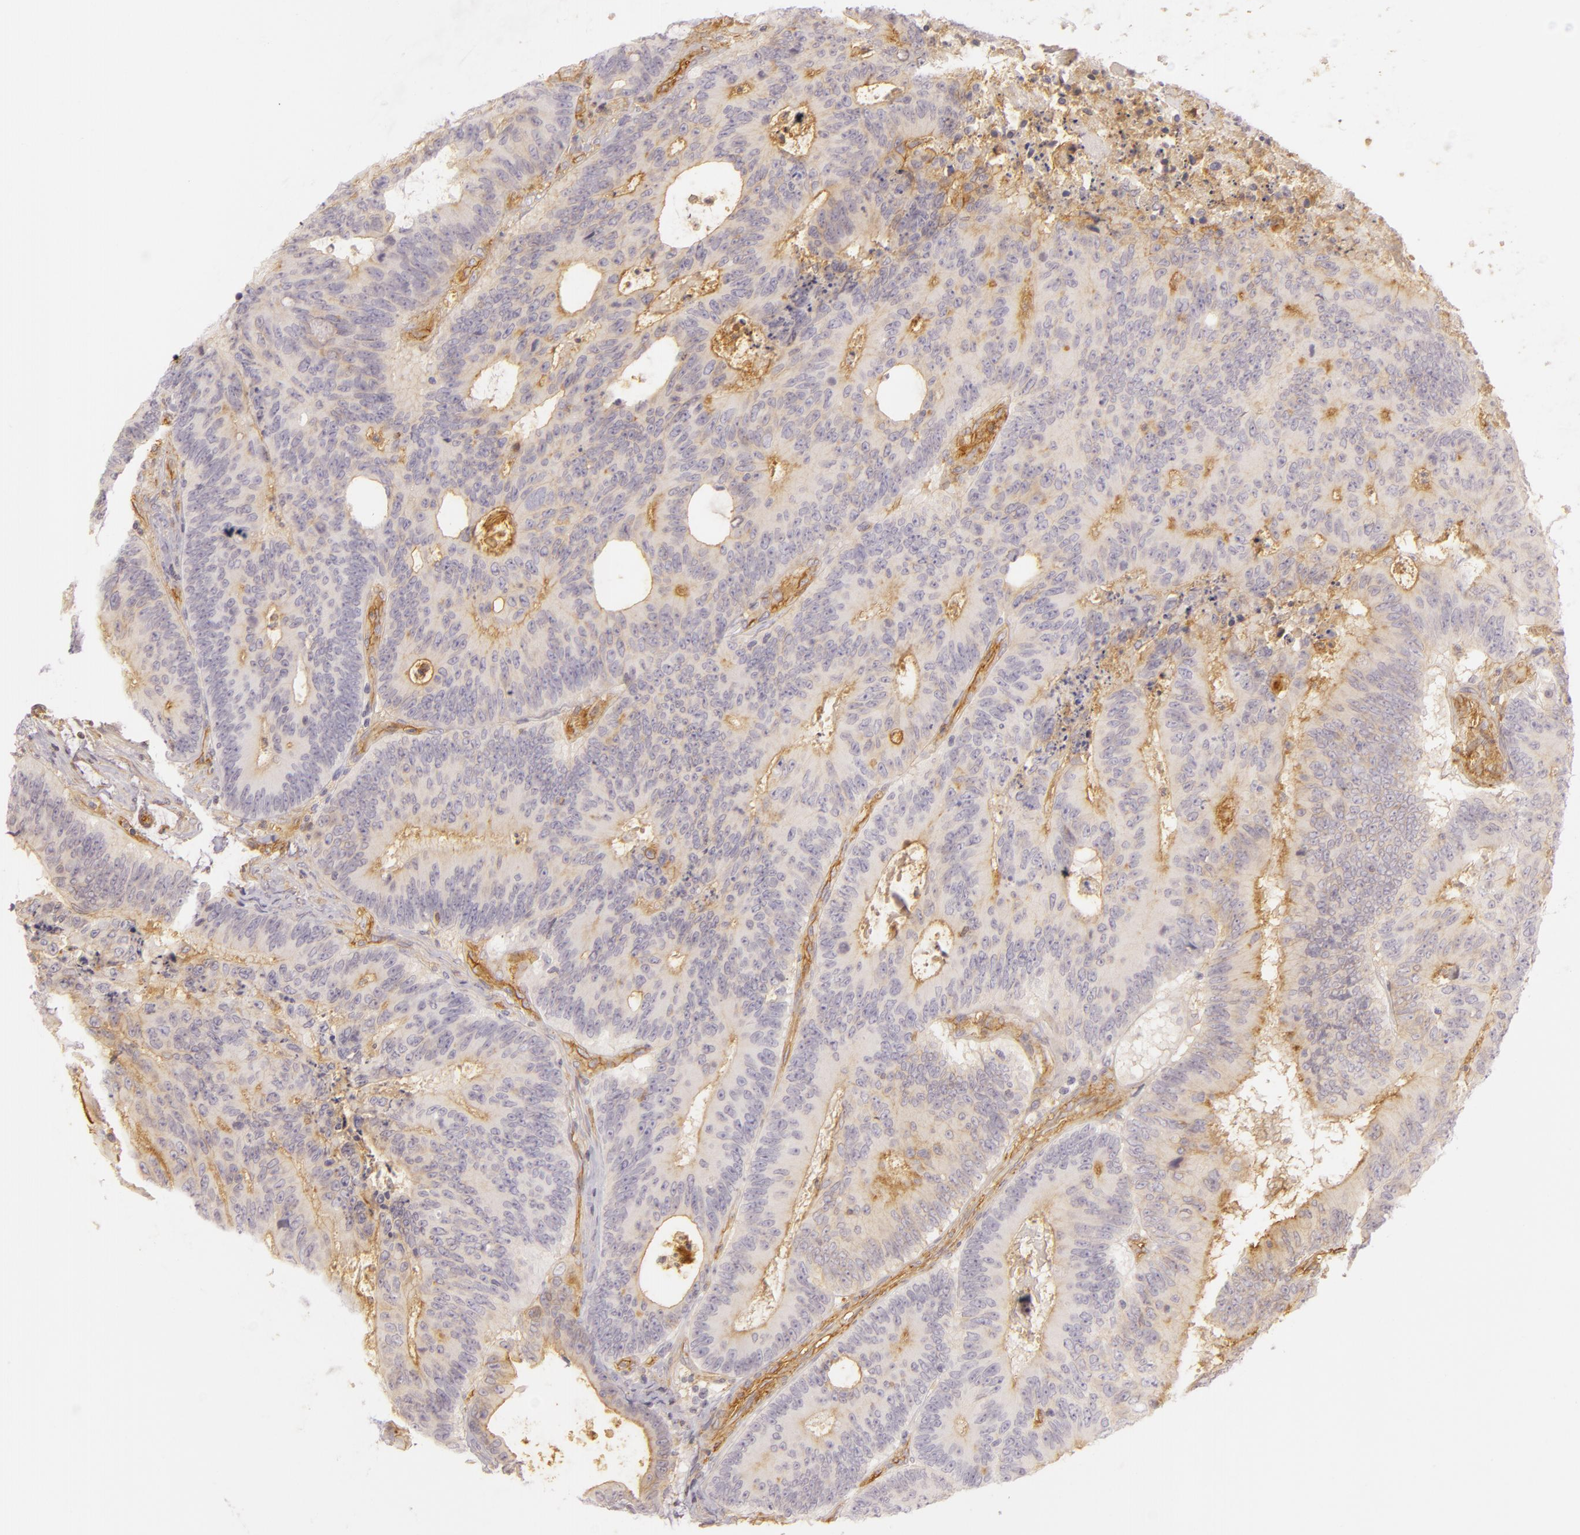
{"staining": {"intensity": "weak", "quantity": ">75%", "location": "cytoplasmic/membranous"}, "tissue": "colorectal cancer", "cell_type": "Tumor cells", "image_type": "cancer", "snomed": [{"axis": "morphology", "description": "Adenocarcinoma, NOS"}, {"axis": "topography", "description": "Colon"}], "caption": "A brown stain highlights weak cytoplasmic/membranous positivity of a protein in colorectal cancer tumor cells.", "gene": "CD59", "patient": {"sex": "male", "age": 65}}